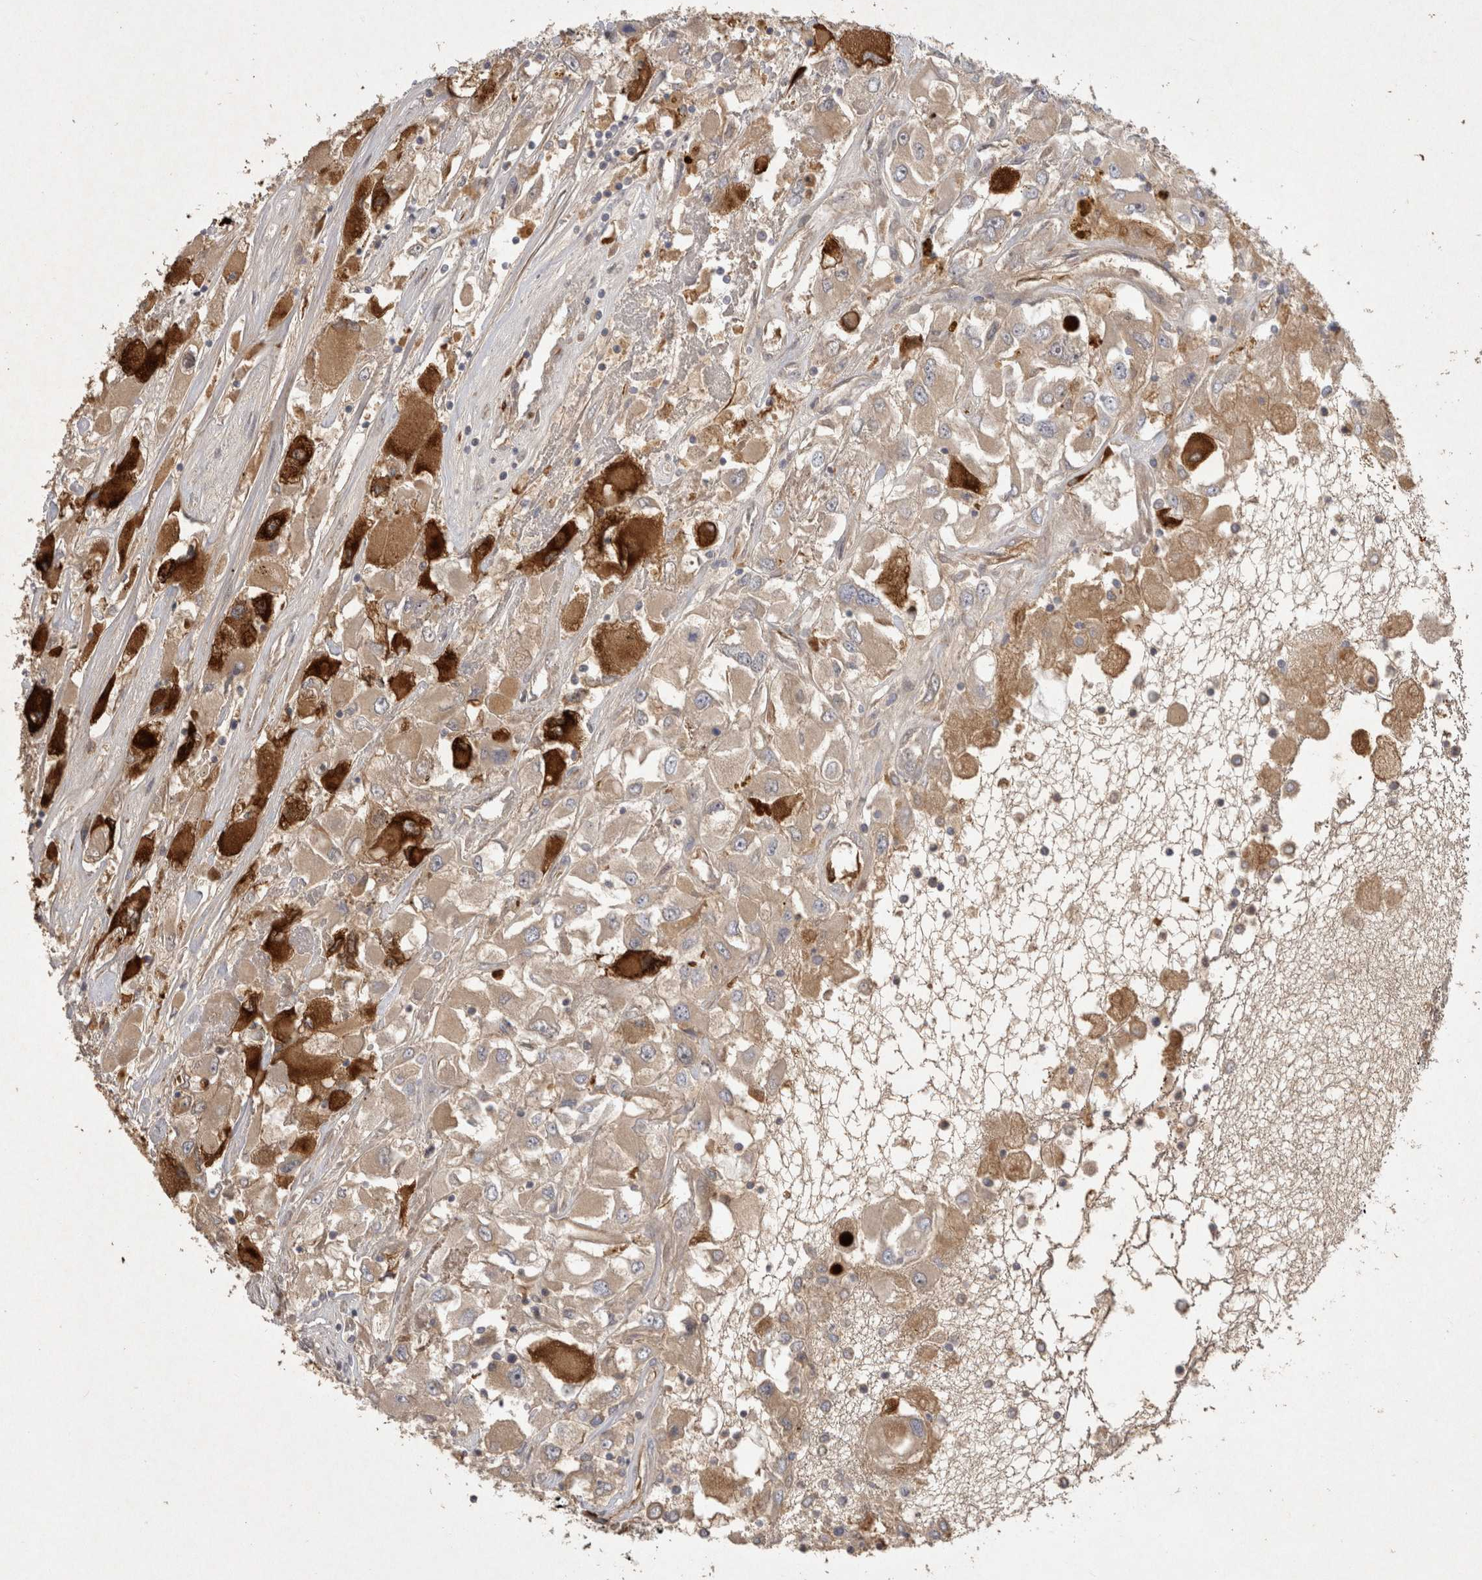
{"staining": {"intensity": "negative", "quantity": "none", "location": "none"}, "tissue": "renal cancer", "cell_type": "Tumor cells", "image_type": "cancer", "snomed": [{"axis": "morphology", "description": "Adenocarcinoma, NOS"}, {"axis": "topography", "description": "Kidney"}], "caption": "Tumor cells show no significant protein staining in renal cancer (adenocarcinoma). (DAB immunohistochemistry, high magnification).", "gene": "PPP1R42", "patient": {"sex": "female", "age": 52}}